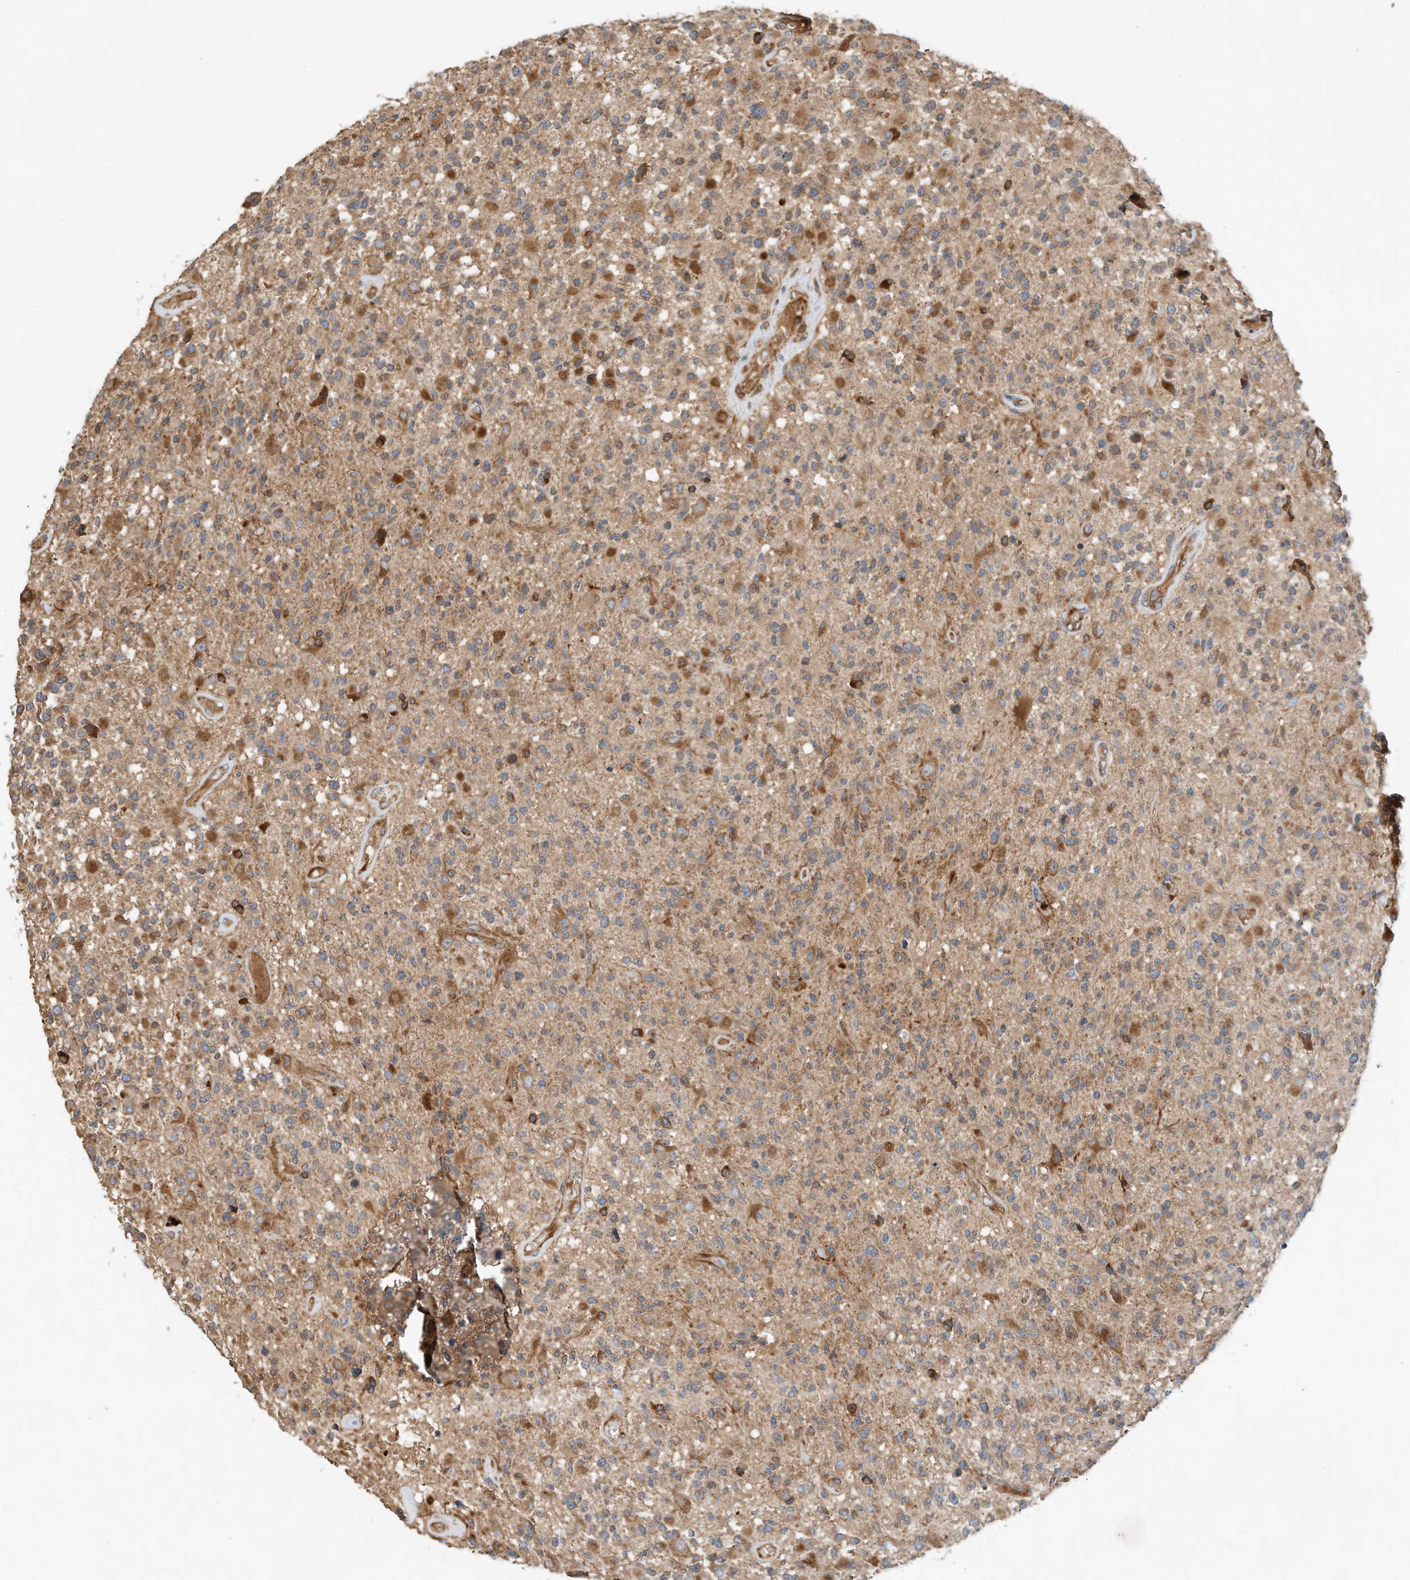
{"staining": {"intensity": "moderate", "quantity": "25%-75%", "location": "cytoplasmic/membranous"}, "tissue": "glioma", "cell_type": "Tumor cells", "image_type": "cancer", "snomed": [{"axis": "morphology", "description": "Glioma, malignant, High grade"}, {"axis": "morphology", "description": "Glioblastoma, NOS"}, {"axis": "topography", "description": "Brain"}], "caption": "Immunohistochemistry (IHC) photomicrograph of neoplastic tissue: human high-grade glioma (malignant) stained using immunohistochemistry displays medium levels of moderate protein expression localized specifically in the cytoplasmic/membranous of tumor cells, appearing as a cytoplasmic/membranous brown color.", "gene": "CPAMD8", "patient": {"sex": "male", "age": 60}}